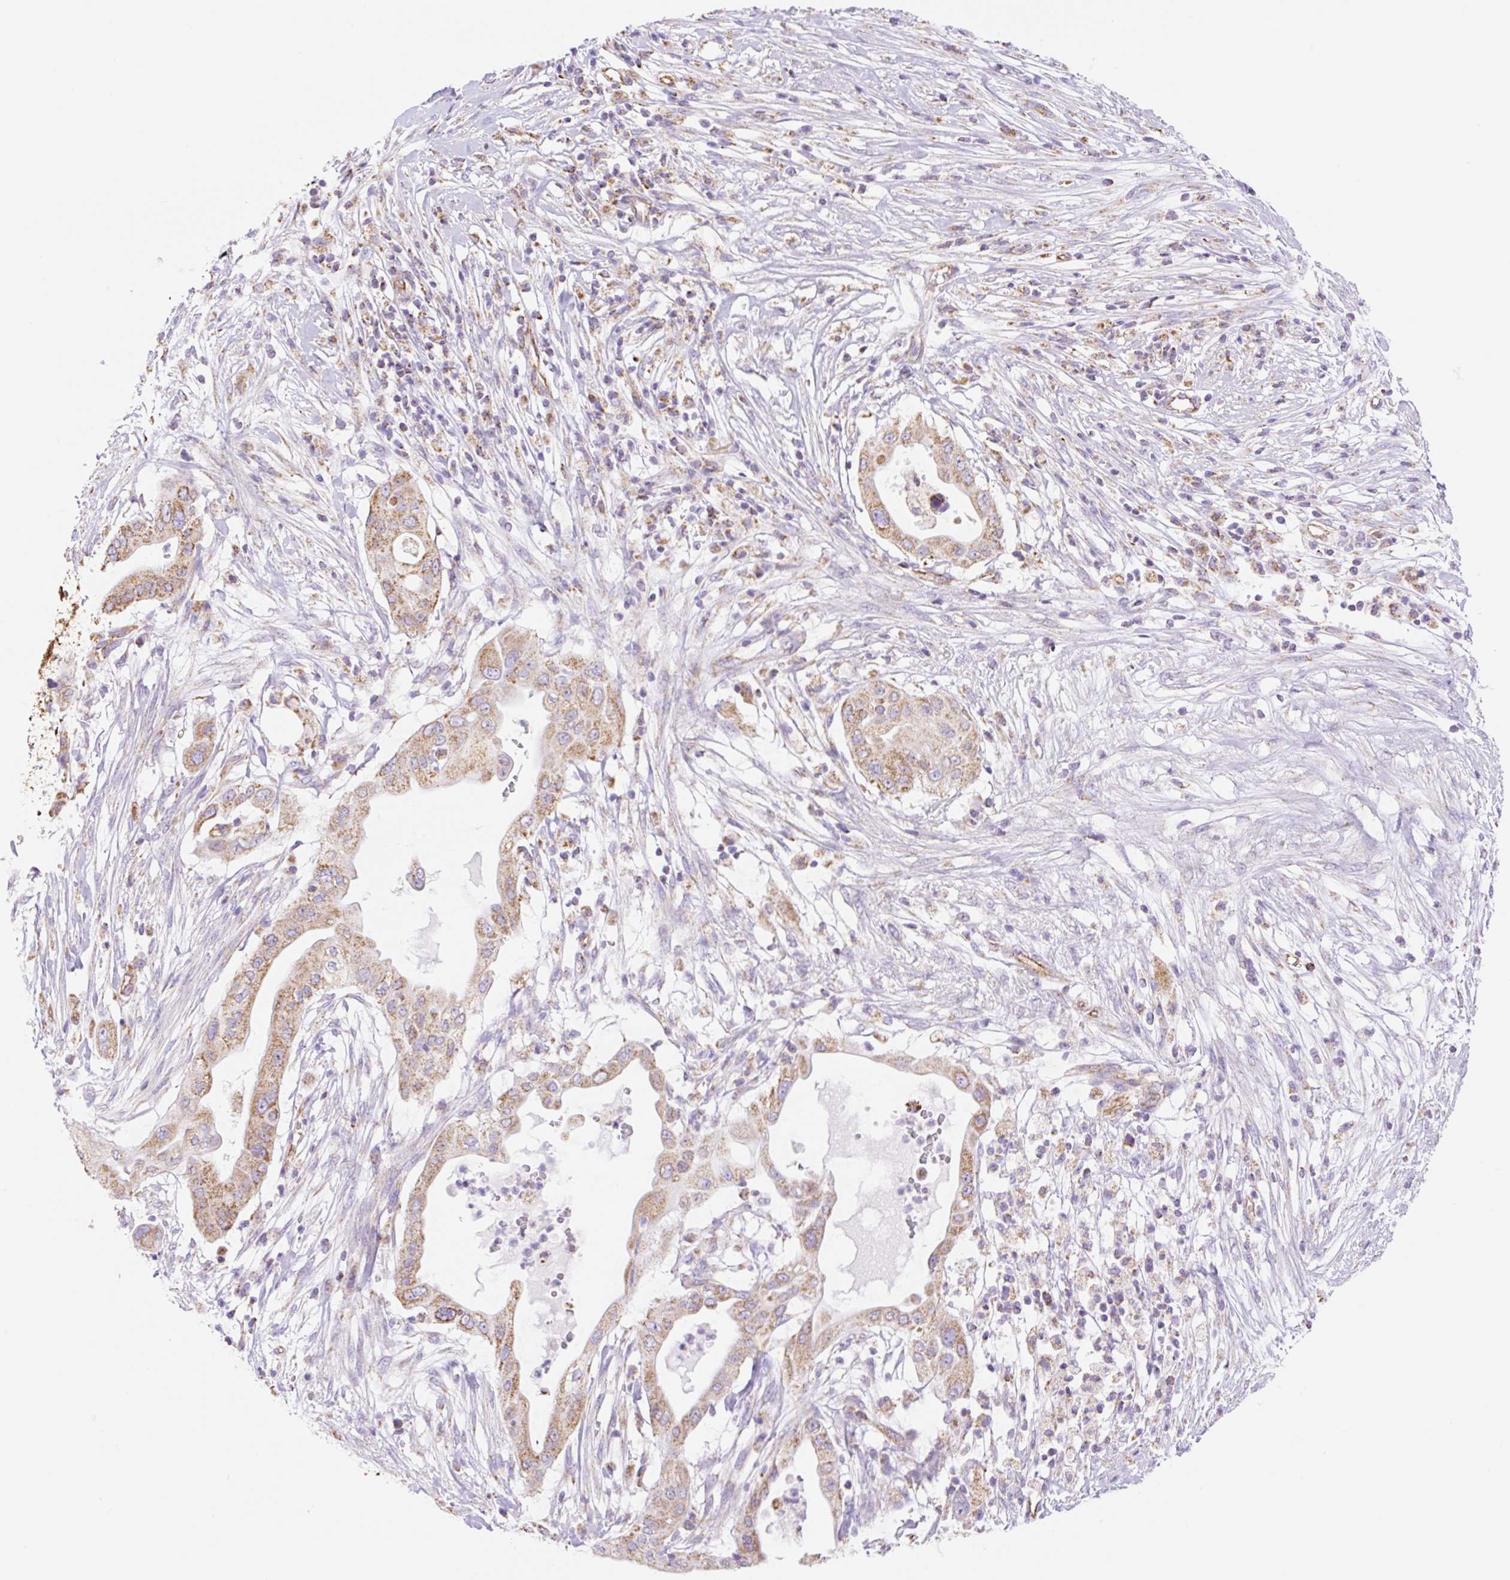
{"staining": {"intensity": "moderate", "quantity": ">75%", "location": "cytoplasmic/membranous"}, "tissue": "pancreatic cancer", "cell_type": "Tumor cells", "image_type": "cancer", "snomed": [{"axis": "morphology", "description": "Adenocarcinoma, NOS"}, {"axis": "topography", "description": "Pancreas"}], "caption": "Brown immunohistochemical staining in pancreatic cancer (adenocarcinoma) shows moderate cytoplasmic/membranous positivity in approximately >75% of tumor cells. (DAB (3,3'-diaminobenzidine) IHC, brown staining for protein, blue staining for nuclei).", "gene": "ESAM", "patient": {"sex": "male", "age": 68}}